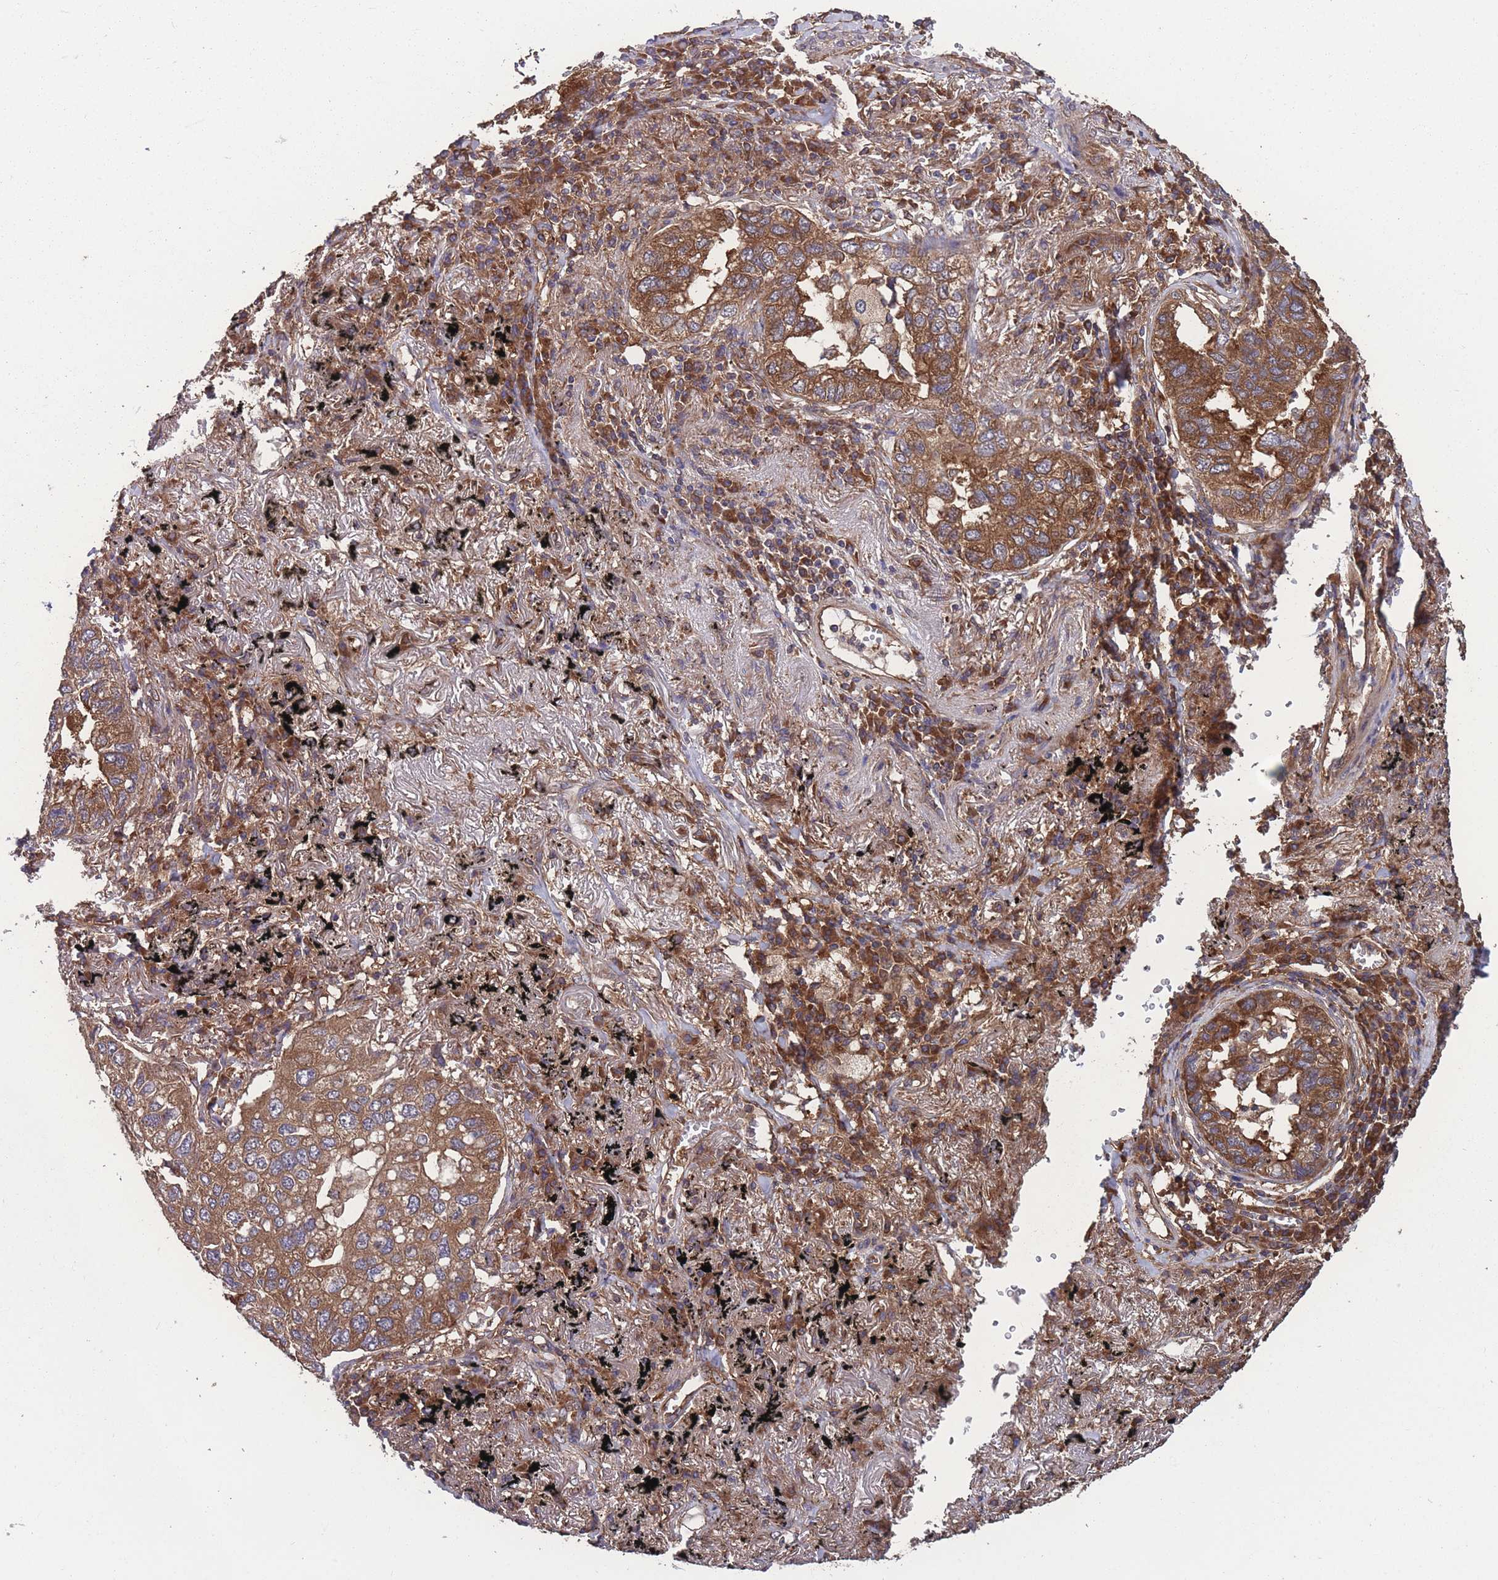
{"staining": {"intensity": "strong", "quantity": ">75%", "location": "cytoplasmic/membranous"}, "tissue": "lung cancer", "cell_type": "Tumor cells", "image_type": "cancer", "snomed": [{"axis": "morphology", "description": "Adenocarcinoma, NOS"}, {"axis": "topography", "description": "Lung"}], "caption": "Immunohistochemistry (IHC) of lung cancer (adenocarcinoma) exhibits high levels of strong cytoplasmic/membranous positivity in about >75% of tumor cells.", "gene": "ZPR1", "patient": {"sex": "male", "age": 65}}